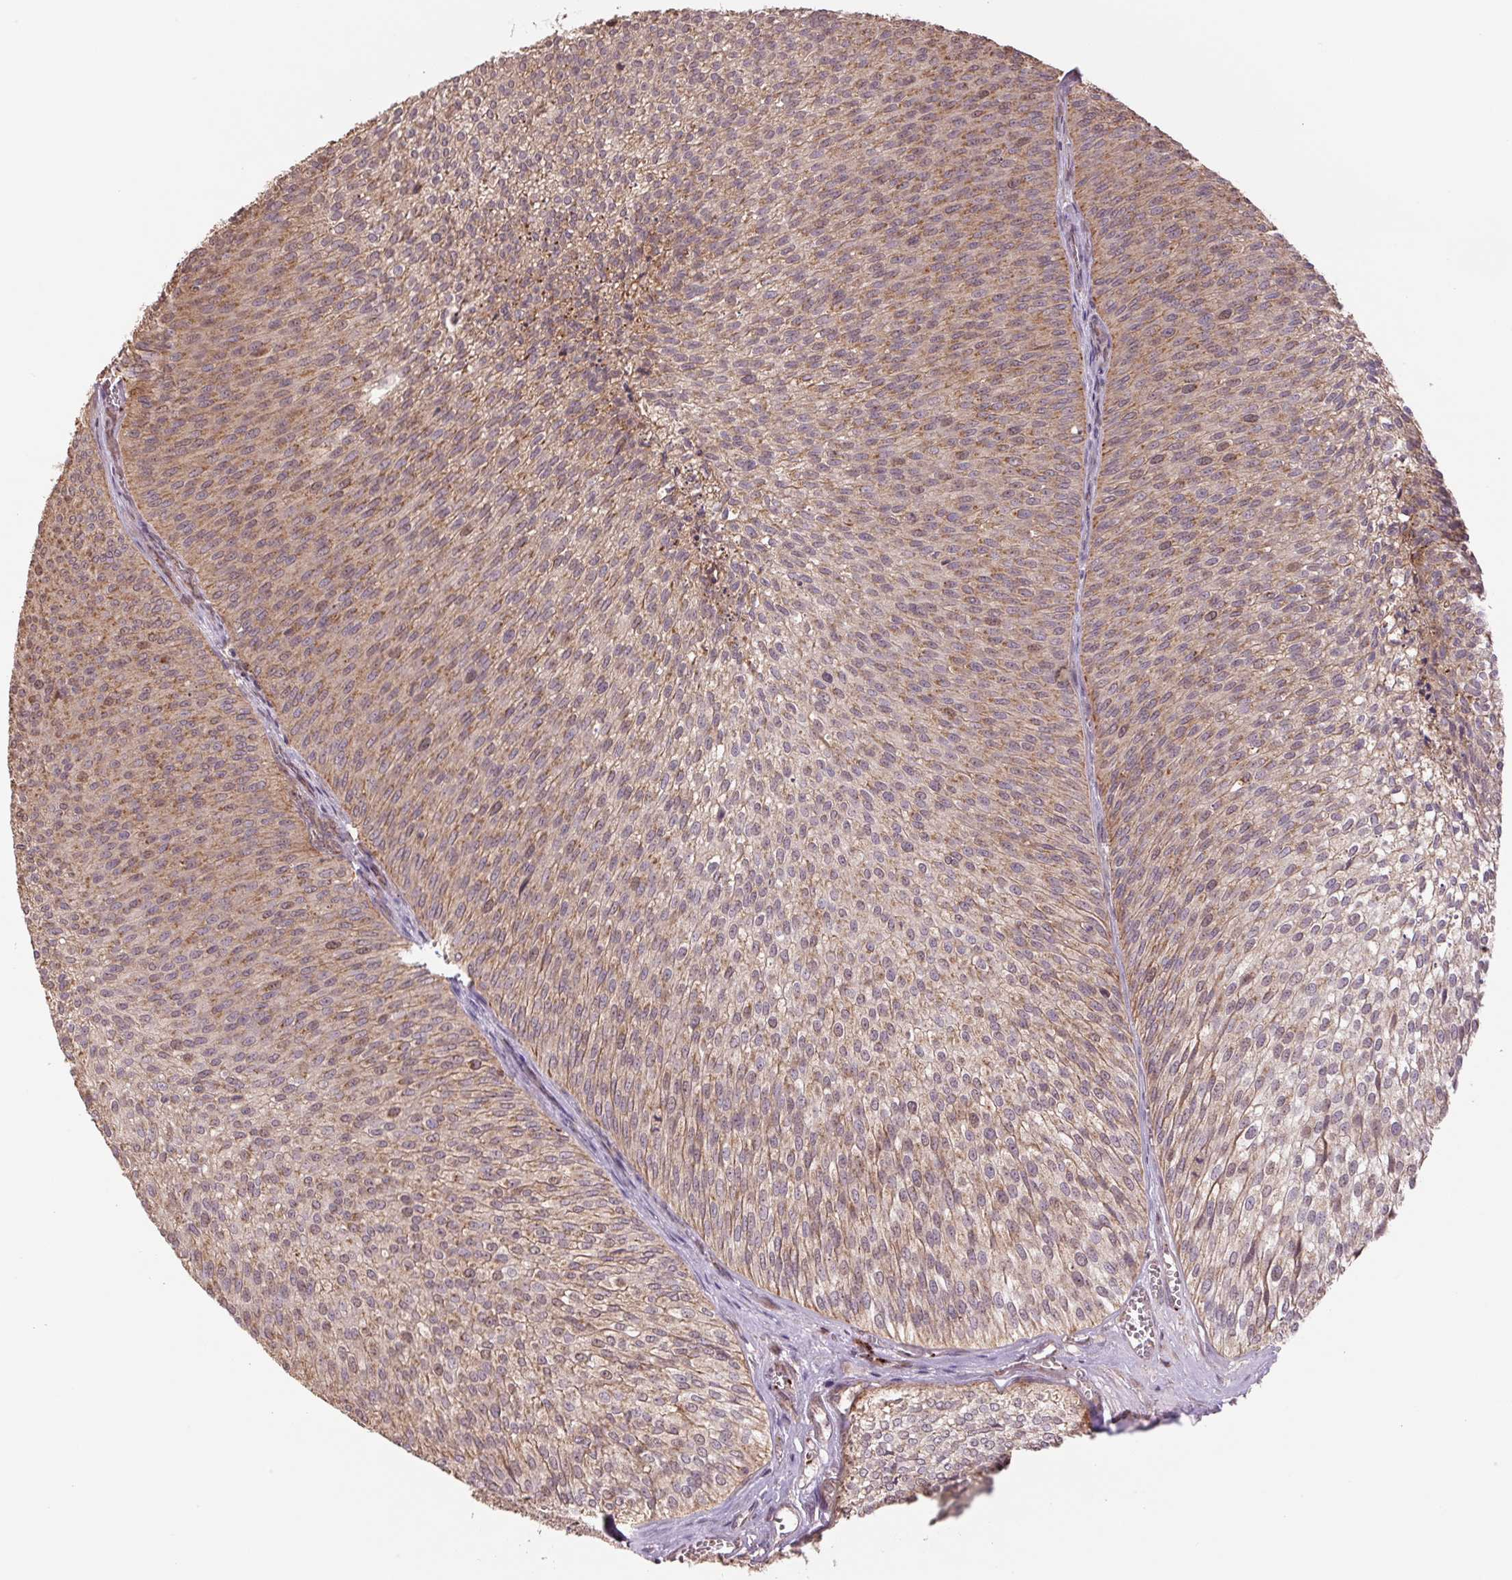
{"staining": {"intensity": "weak", "quantity": ">75%", "location": "cytoplasmic/membranous"}, "tissue": "urothelial cancer", "cell_type": "Tumor cells", "image_type": "cancer", "snomed": [{"axis": "morphology", "description": "Urothelial carcinoma, Low grade"}, {"axis": "topography", "description": "Urinary bladder"}], "caption": "DAB immunohistochemical staining of human urothelial carcinoma (low-grade) displays weak cytoplasmic/membranous protein positivity in about >75% of tumor cells.", "gene": "TMEM160", "patient": {"sex": "male", "age": 91}}